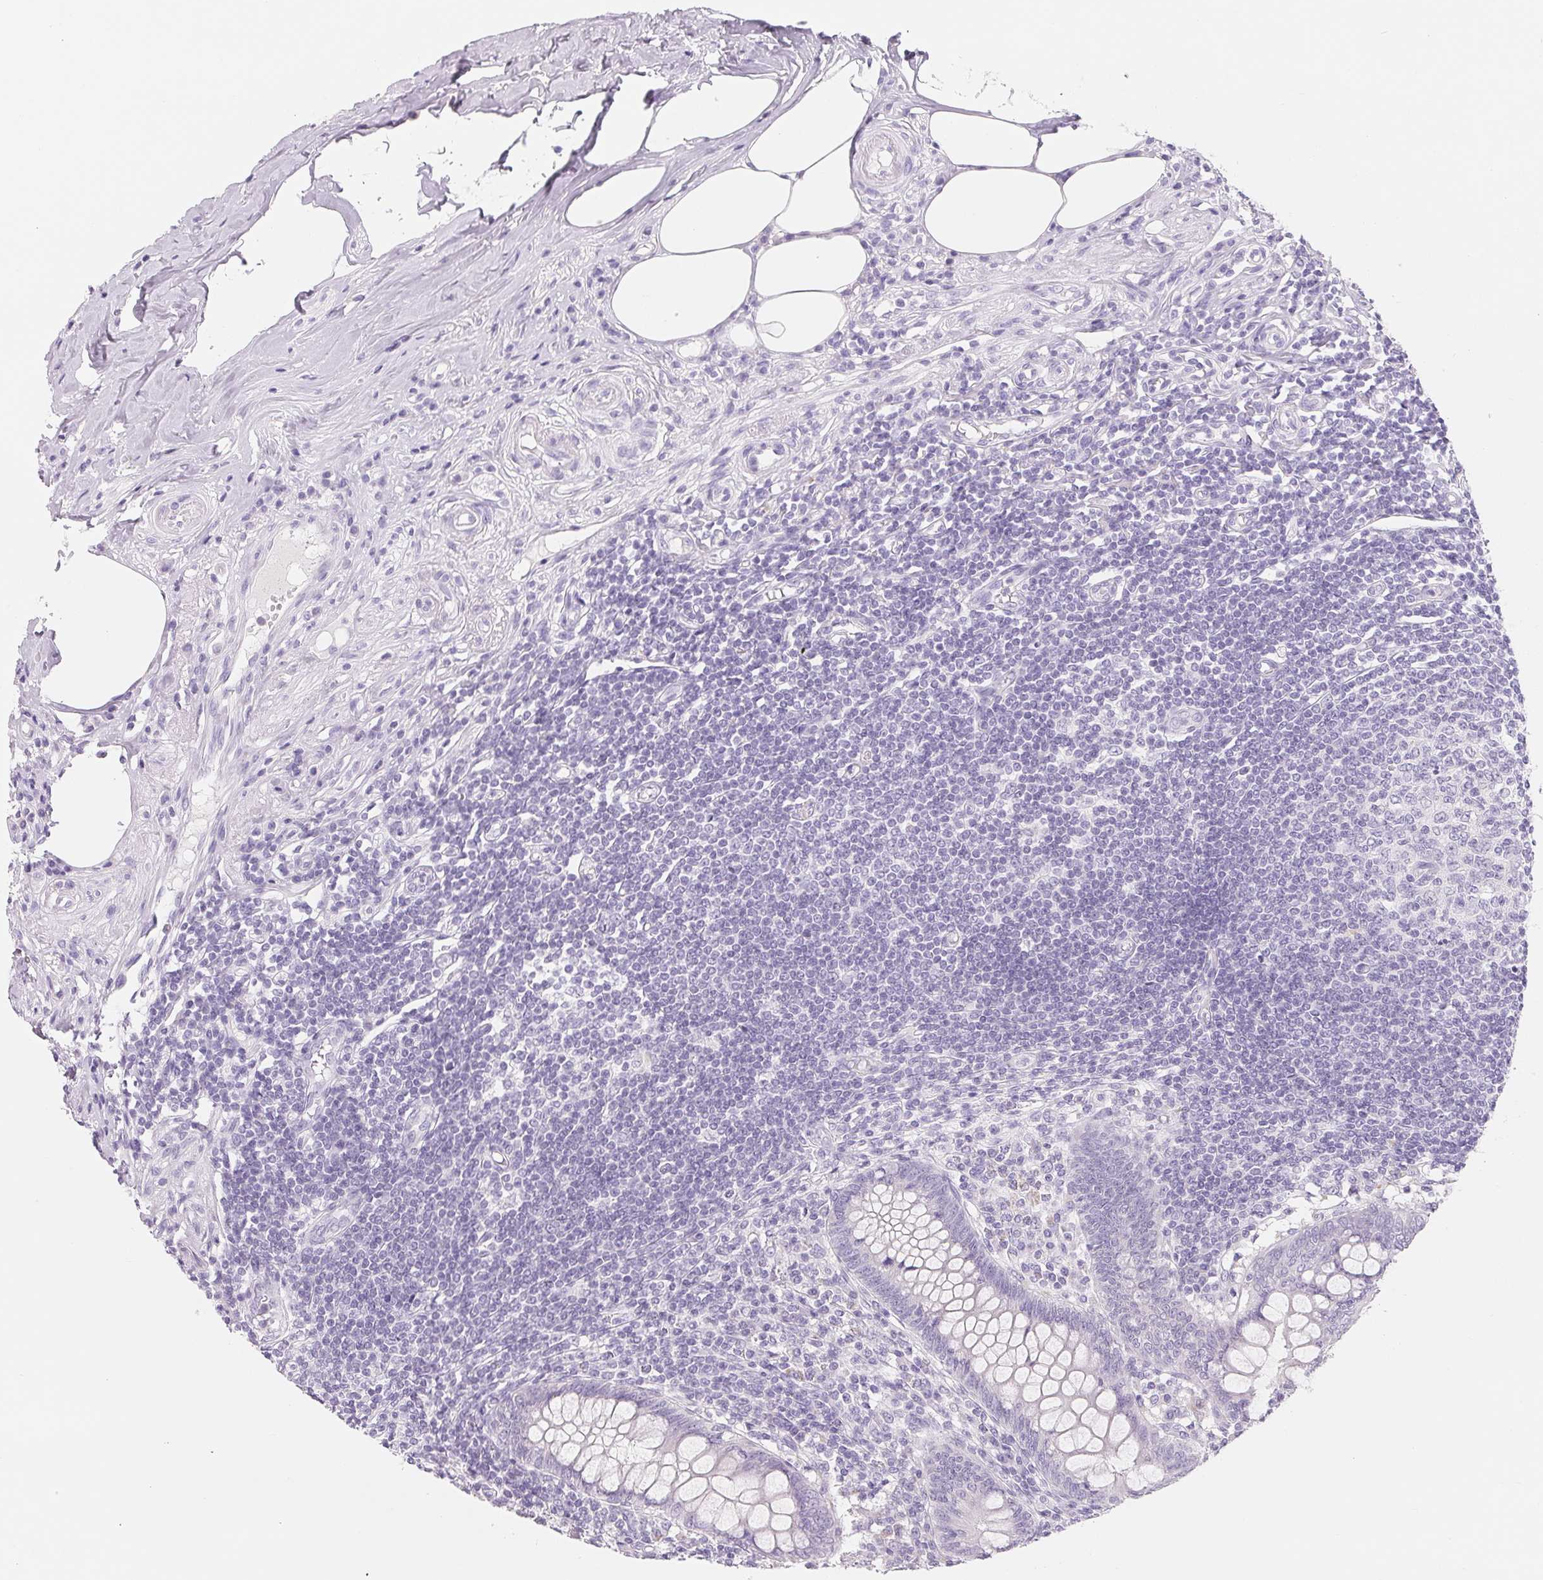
{"staining": {"intensity": "negative", "quantity": "none", "location": "none"}, "tissue": "appendix", "cell_type": "Glandular cells", "image_type": "normal", "snomed": [{"axis": "morphology", "description": "Normal tissue, NOS"}, {"axis": "topography", "description": "Appendix"}], "caption": "Immunohistochemistry (IHC) of benign human appendix shows no expression in glandular cells. The staining is performed using DAB (3,3'-diaminobenzidine) brown chromogen with nuclei counter-stained in using hematoxylin.", "gene": "SPACA5B", "patient": {"sex": "female", "age": 57}}